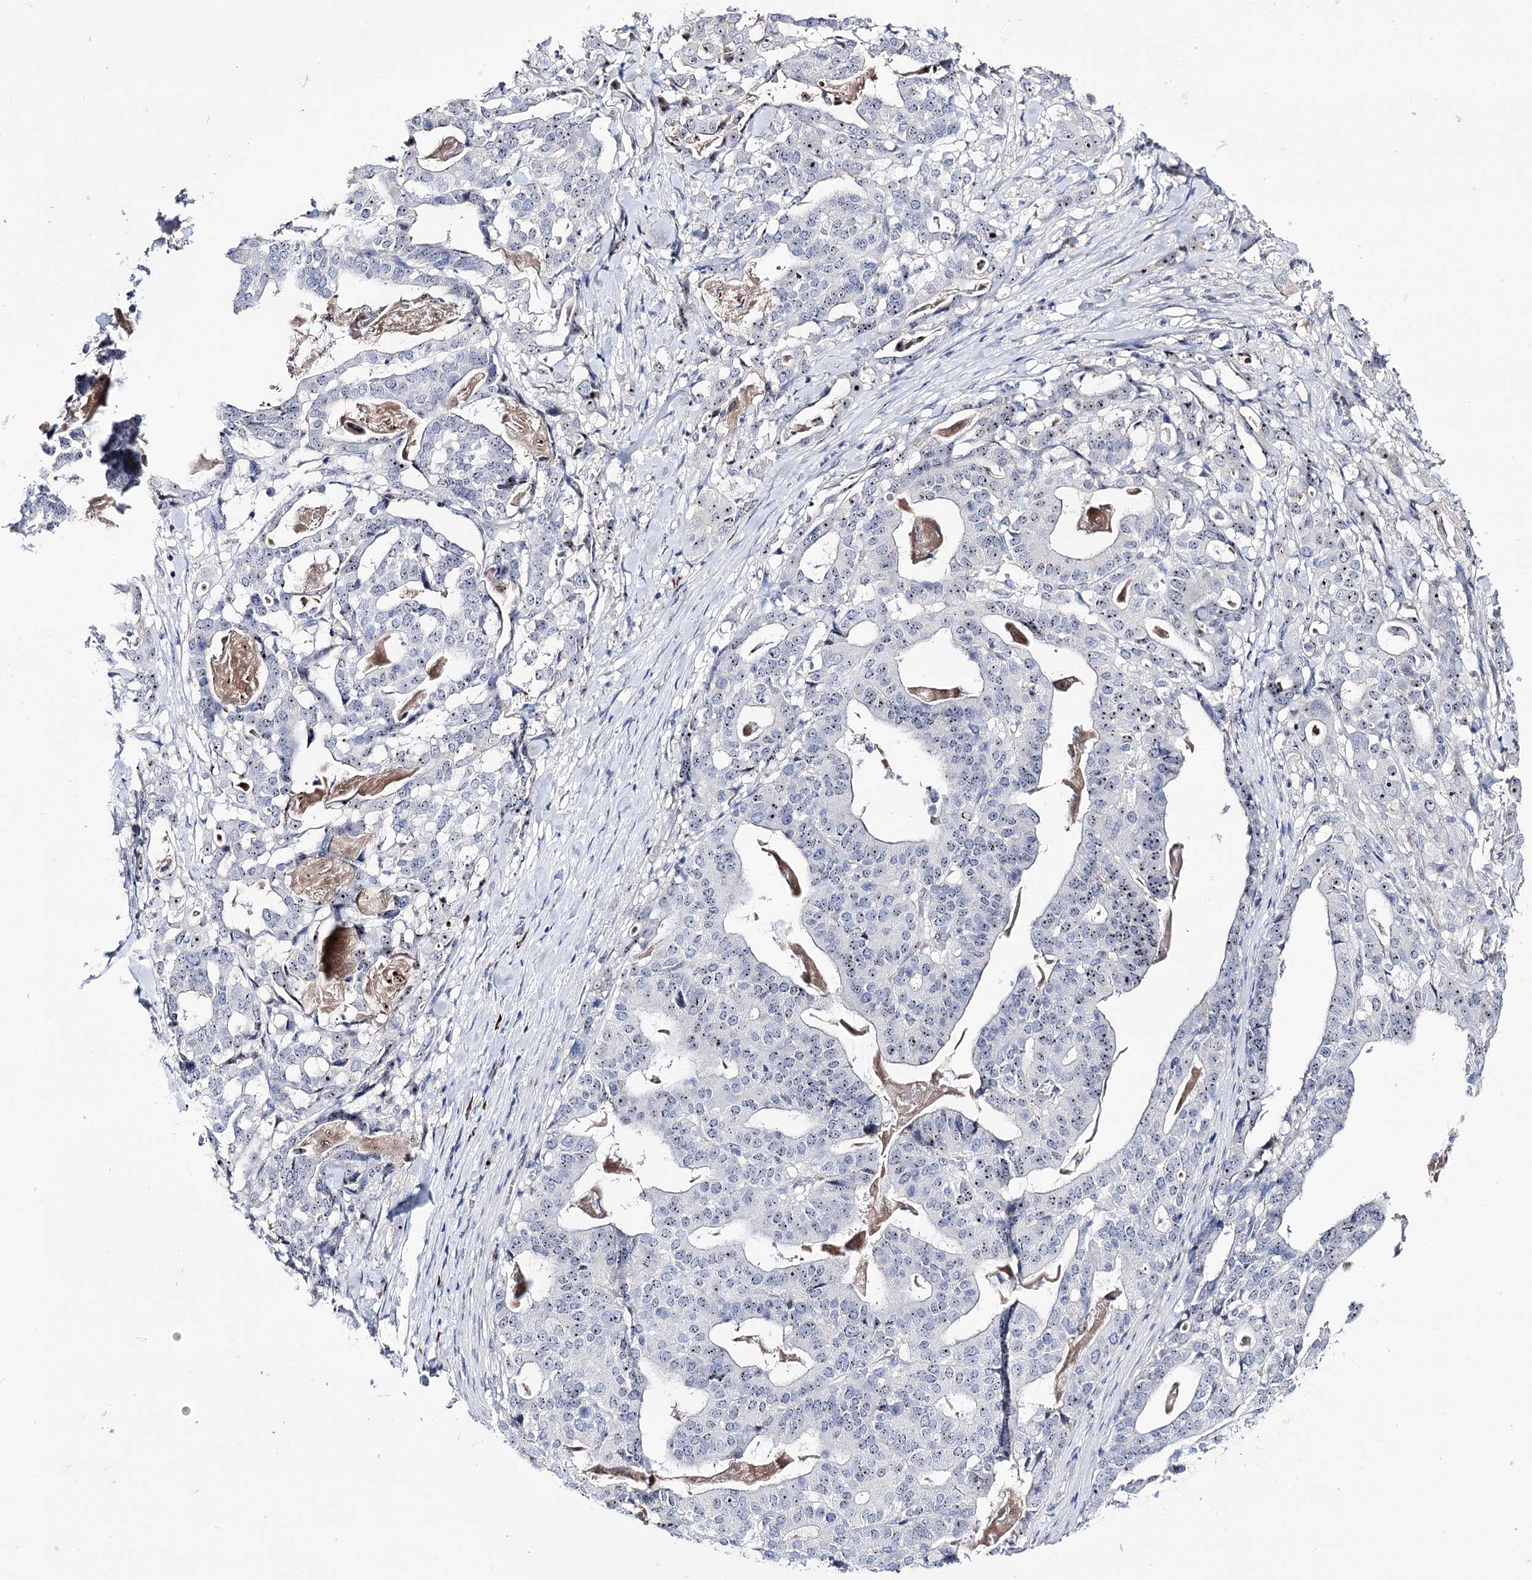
{"staining": {"intensity": "moderate", "quantity": ">75%", "location": "nuclear"}, "tissue": "stomach cancer", "cell_type": "Tumor cells", "image_type": "cancer", "snomed": [{"axis": "morphology", "description": "Adenocarcinoma, NOS"}, {"axis": "topography", "description": "Stomach"}], "caption": "Brown immunohistochemical staining in stomach adenocarcinoma shows moderate nuclear positivity in about >75% of tumor cells.", "gene": "PCGF5", "patient": {"sex": "male", "age": 48}}